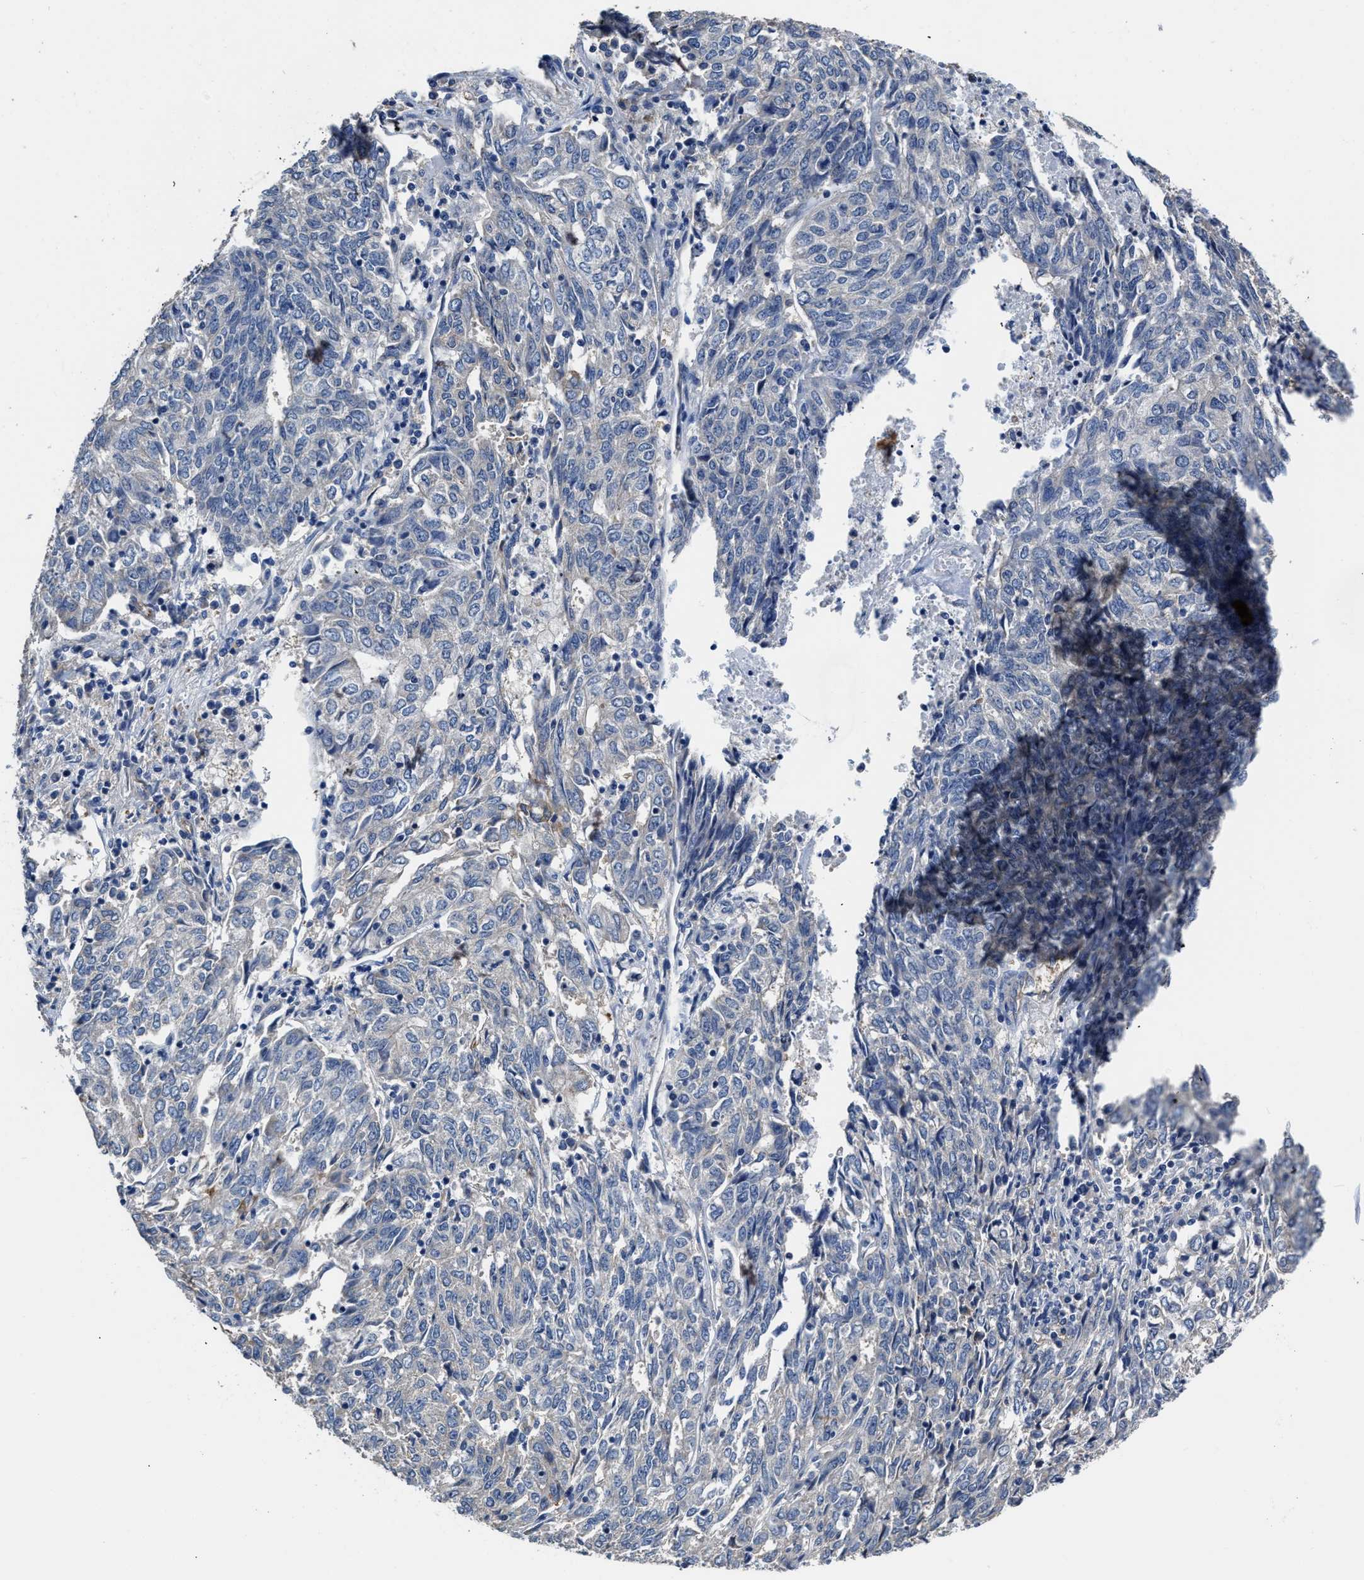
{"staining": {"intensity": "negative", "quantity": "none", "location": "none"}, "tissue": "endometrial cancer", "cell_type": "Tumor cells", "image_type": "cancer", "snomed": [{"axis": "morphology", "description": "Adenocarcinoma, NOS"}, {"axis": "topography", "description": "Endometrium"}], "caption": "IHC micrograph of endometrial adenocarcinoma stained for a protein (brown), which reveals no staining in tumor cells.", "gene": "C22orf42", "patient": {"sex": "female", "age": 80}}